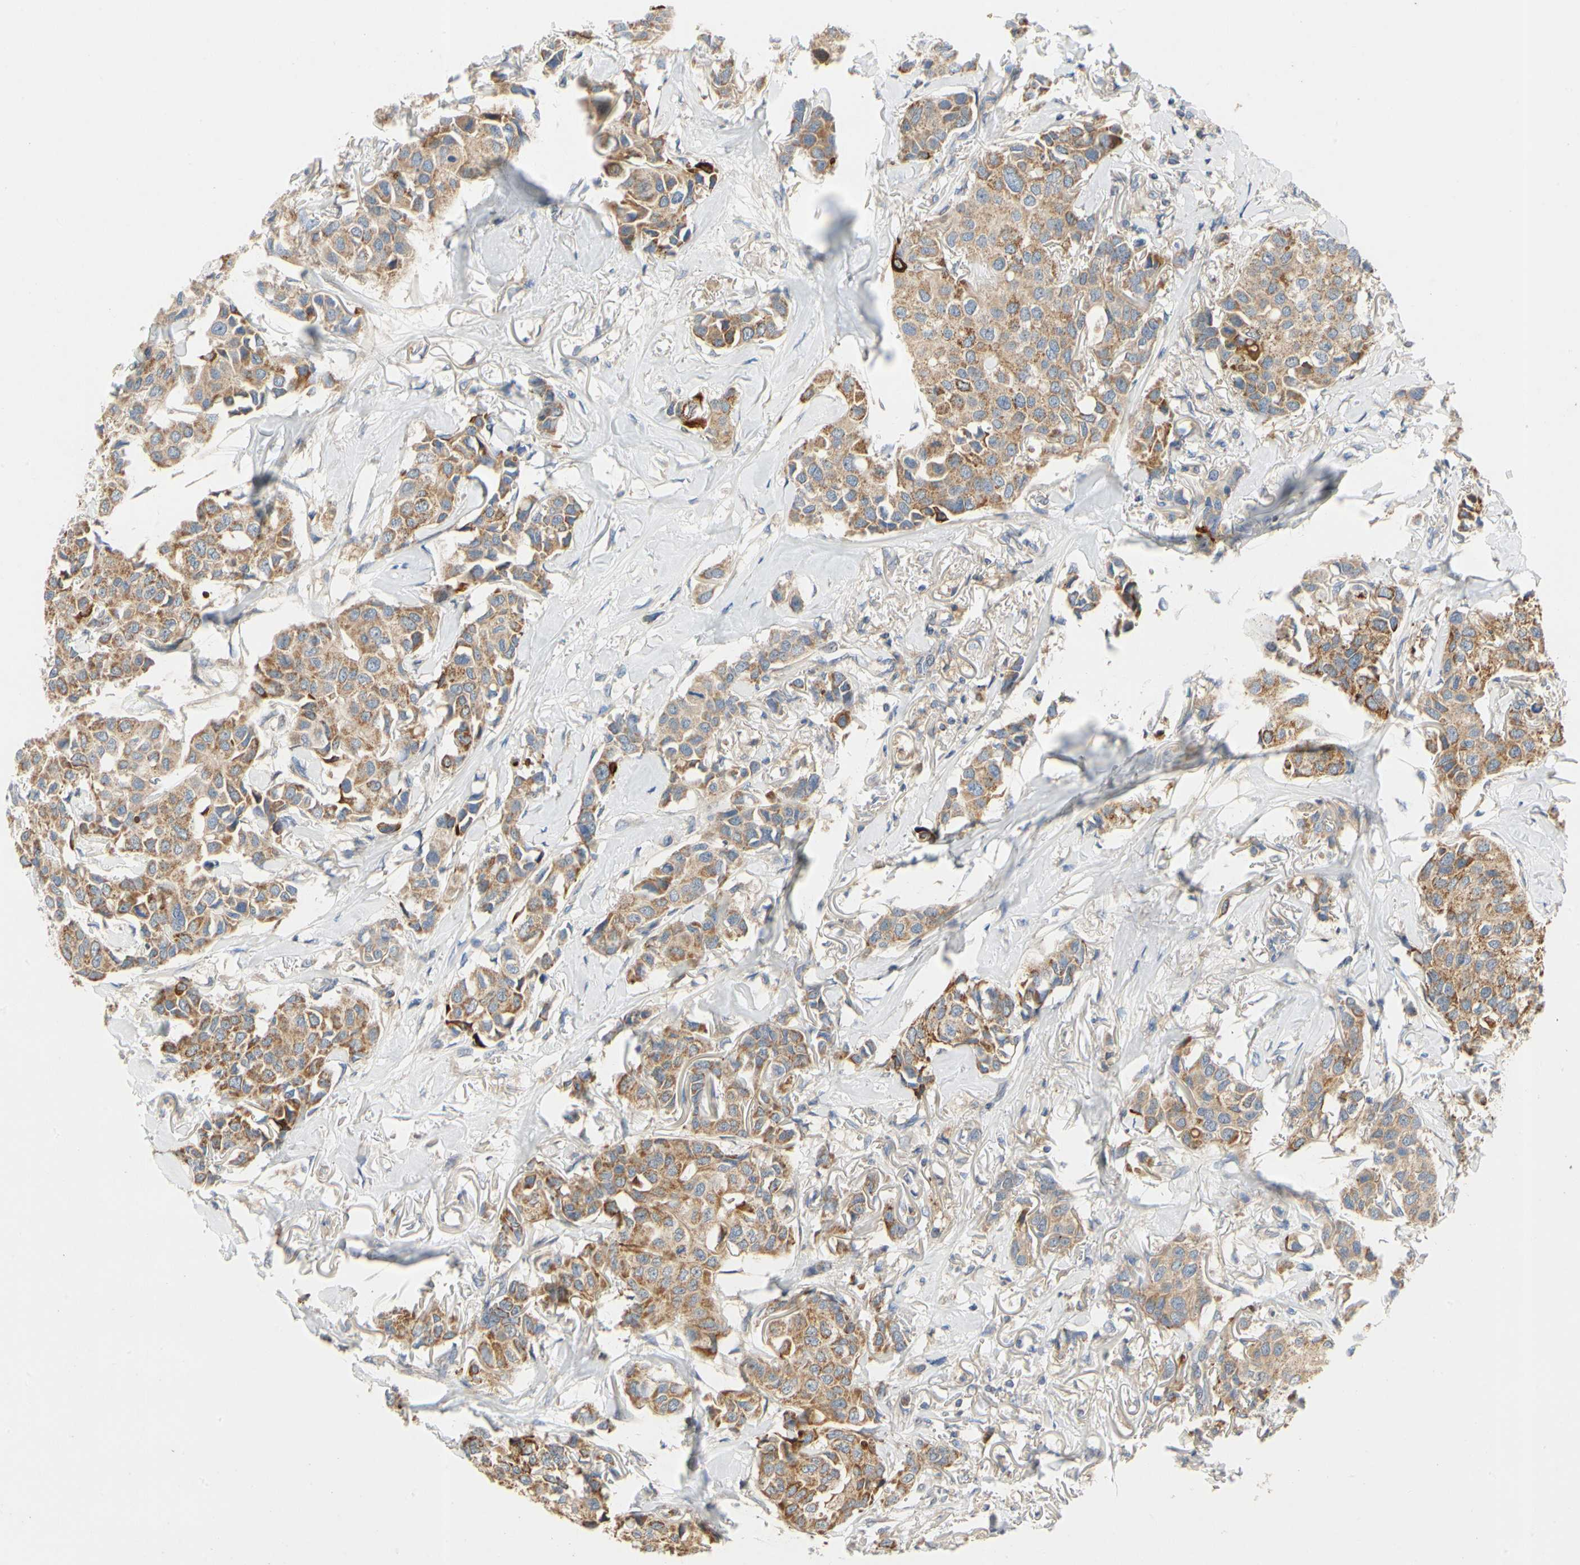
{"staining": {"intensity": "moderate", "quantity": ">75%", "location": "cytoplasmic/membranous"}, "tissue": "breast cancer", "cell_type": "Tumor cells", "image_type": "cancer", "snomed": [{"axis": "morphology", "description": "Duct carcinoma"}, {"axis": "topography", "description": "Breast"}], "caption": "Immunohistochemical staining of breast intraductal carcinoma shows medium levels of moderate cytoplasmic/membranous positivity in about >75% of tumor cells.", "gene": "KLHDC8B", "patient": {"sex": "female", "age": 80}}